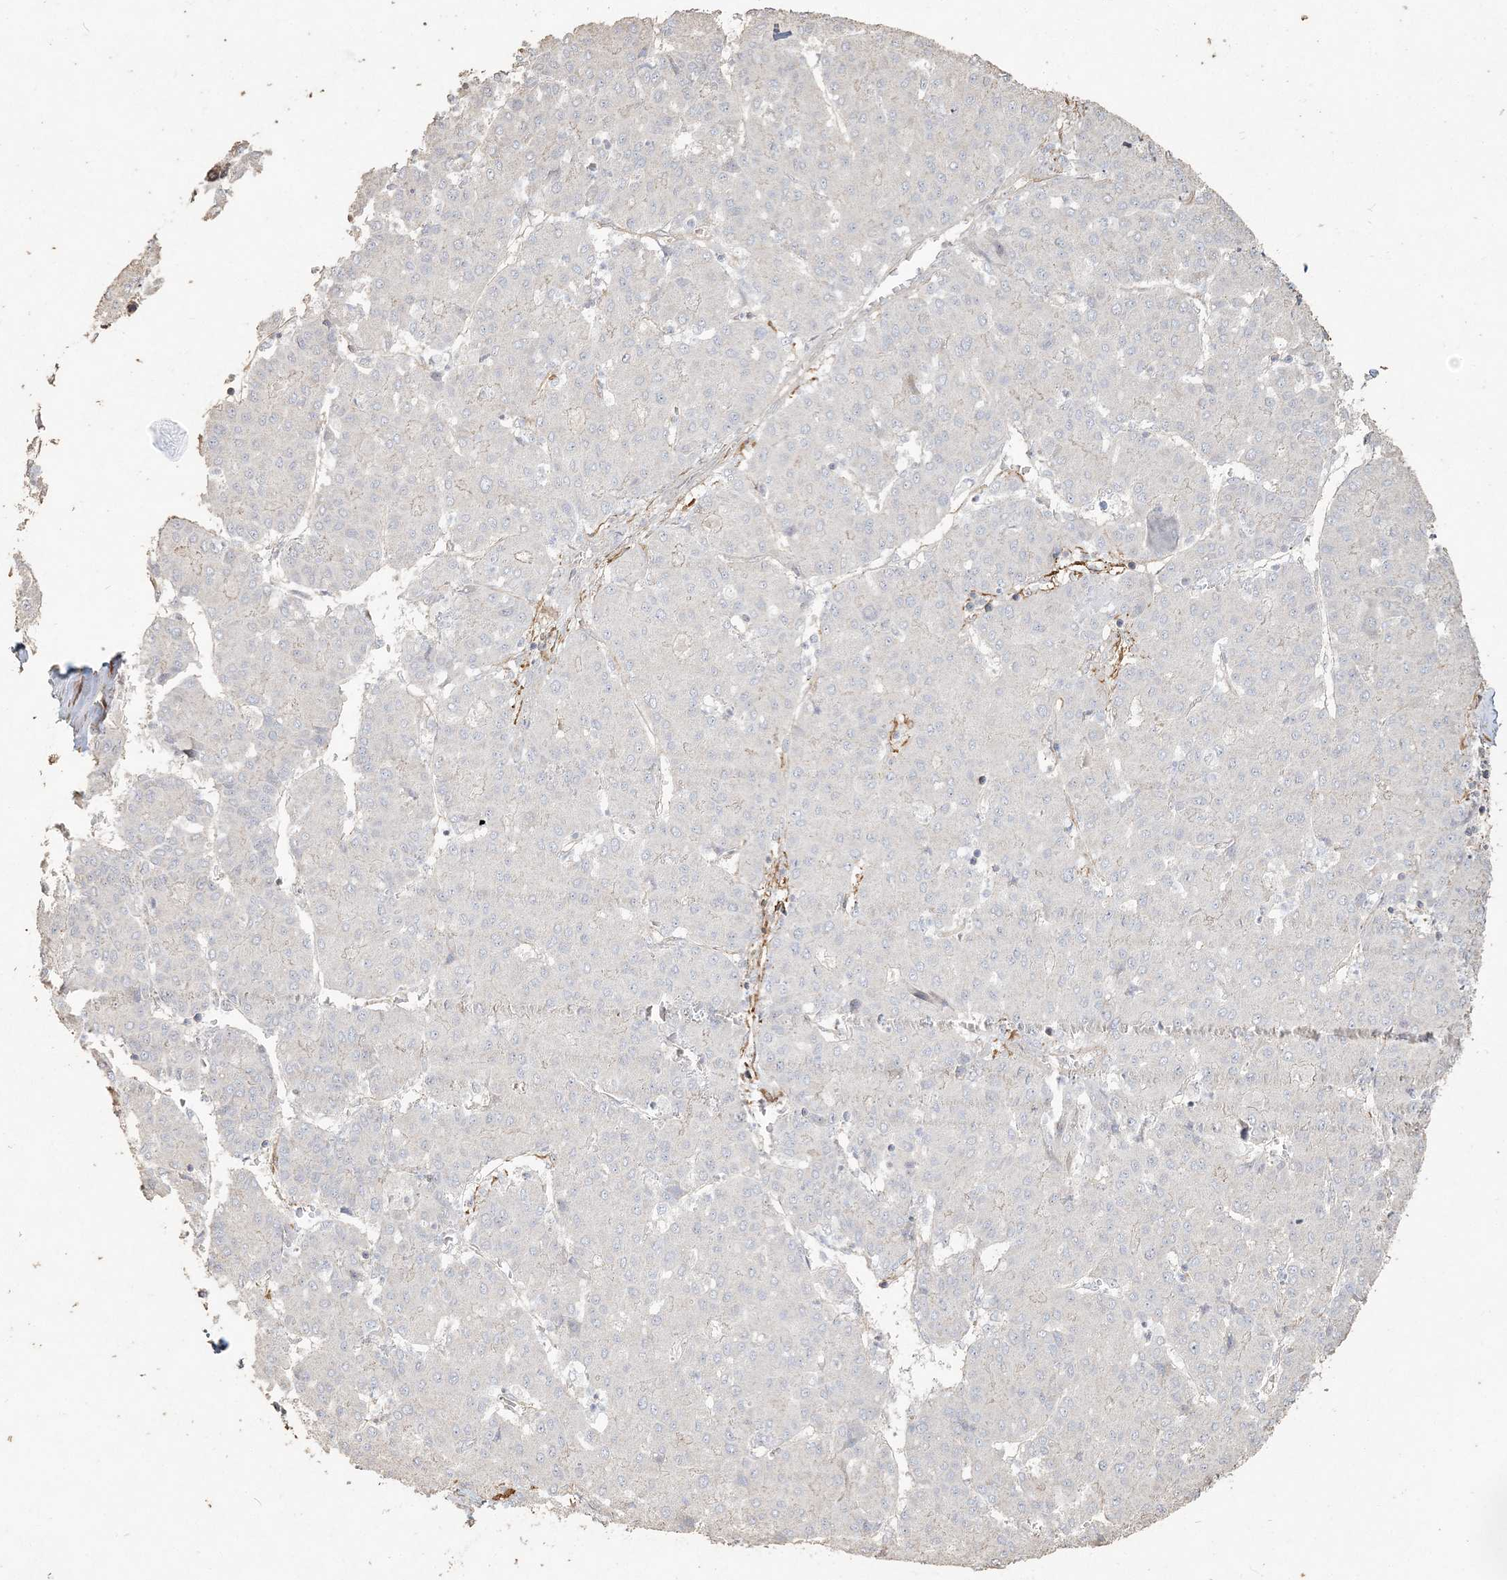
{"staining": {"intensity": "negative", "quantity": "none", "location": "none"}, "tissue": "liver cancer", "cell_type": "Tumor cells", "image_type": "cancer", "snomed": [{"axis": "morphology", "description": "Carcinoma, Hepatocellular, NOS"}, {"axis": "topography", "description": "Liver"}], "caption": "Tumor cells are negative for brown protein staining in liver cancer.", "gene": "RNF145", "patient": {"sex": "male", "age": 65}}